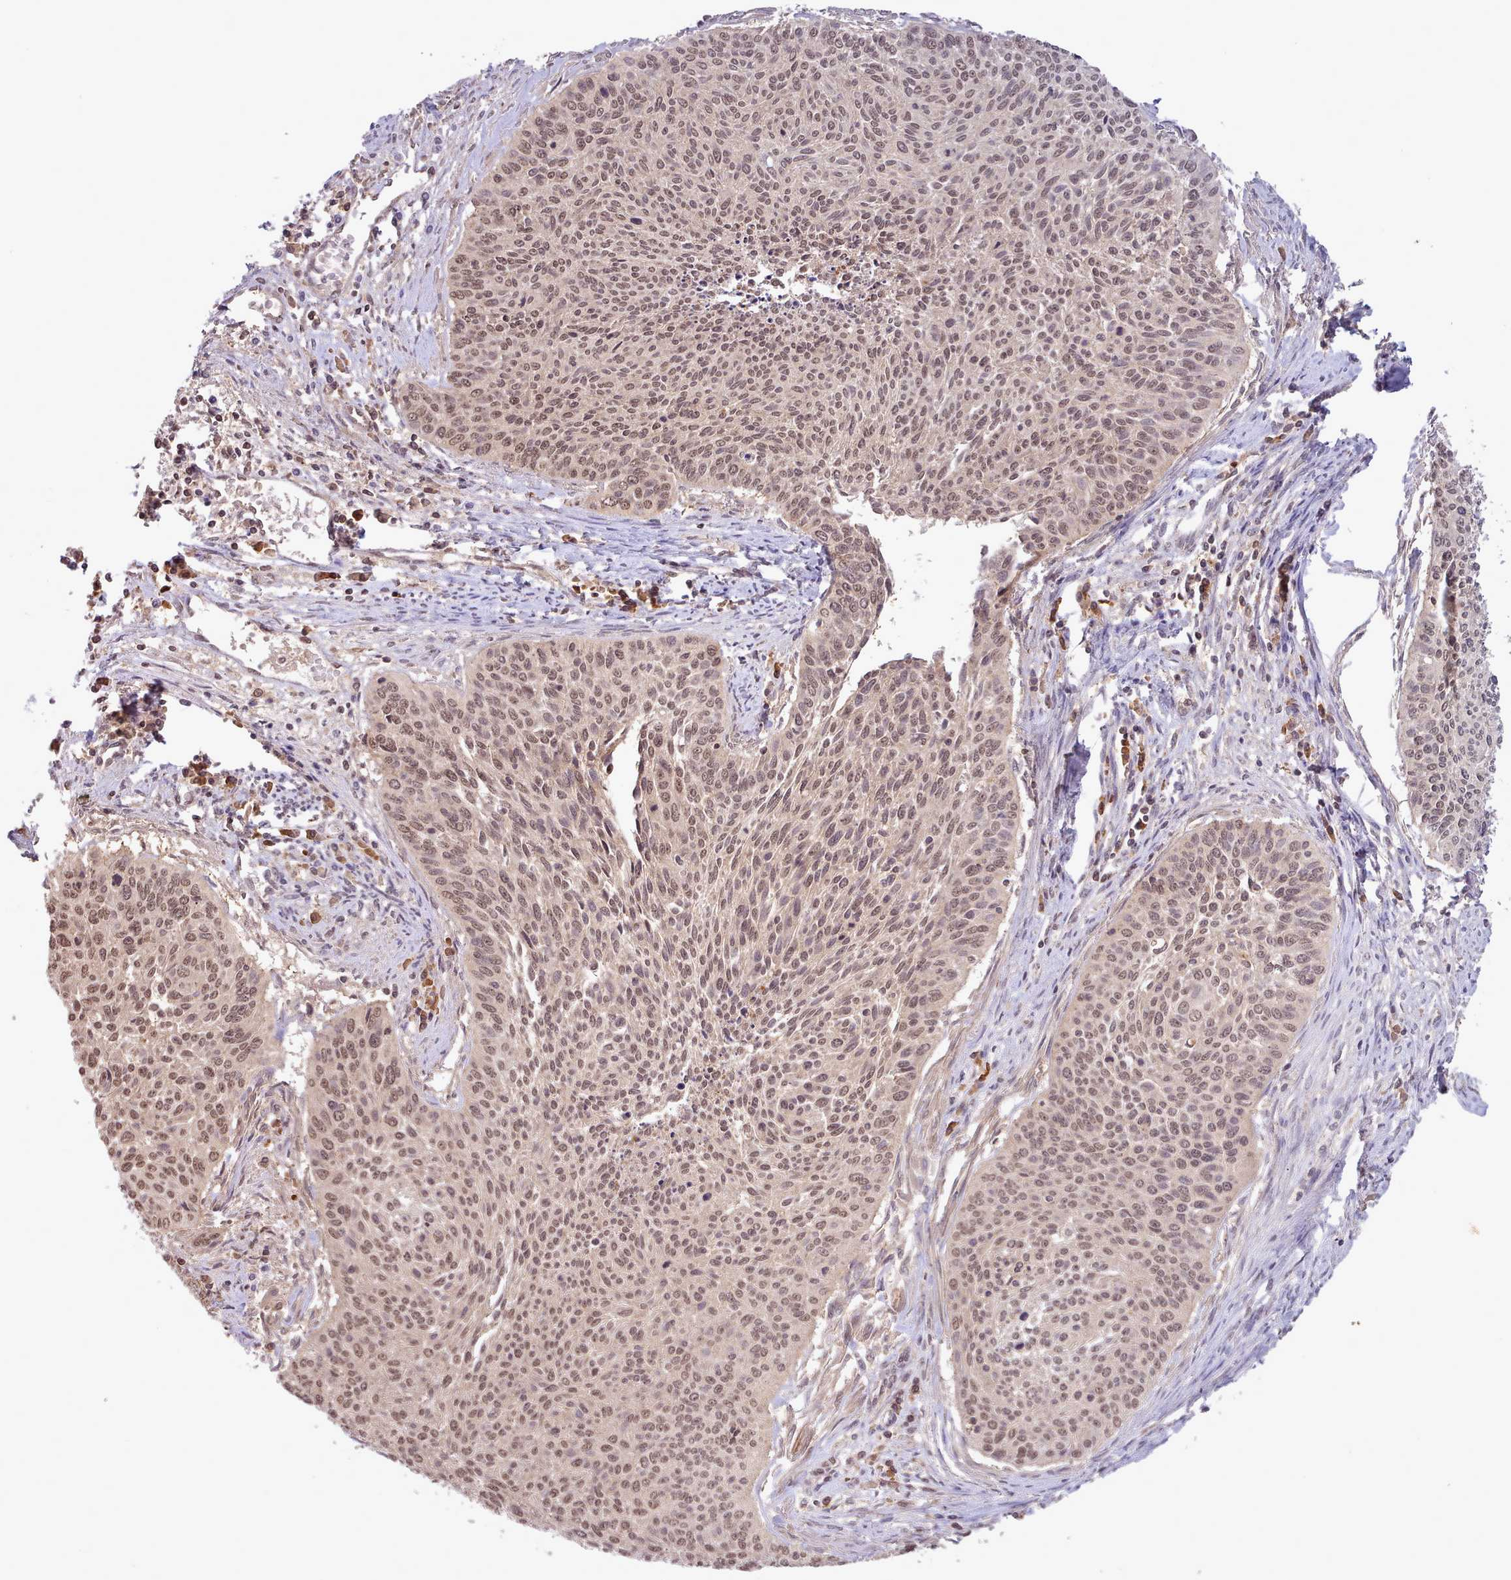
{"staining": {"intensity": "moderate", "quantity": ">75%", "location": "nuclear"}, "tissue": "cervical cancer", "cell_type": "Tumor cells", "image_type": "cancer", "snomed": [{"axis": "morphology", "description": "Squamous cell carcinoma, NOS"}, {"axis": "topography", "description": "Cervix"}], "caption": "Brown immunohistochemical staining in human cervical cancer exhibits moderate nuclear positivity in about >75% of tumor cells. (DAB IHC, brown staining for protein, blue staining for nuclei).", "gene": "PIP4P1", "patient": {"sex": "female", "age": 55}}